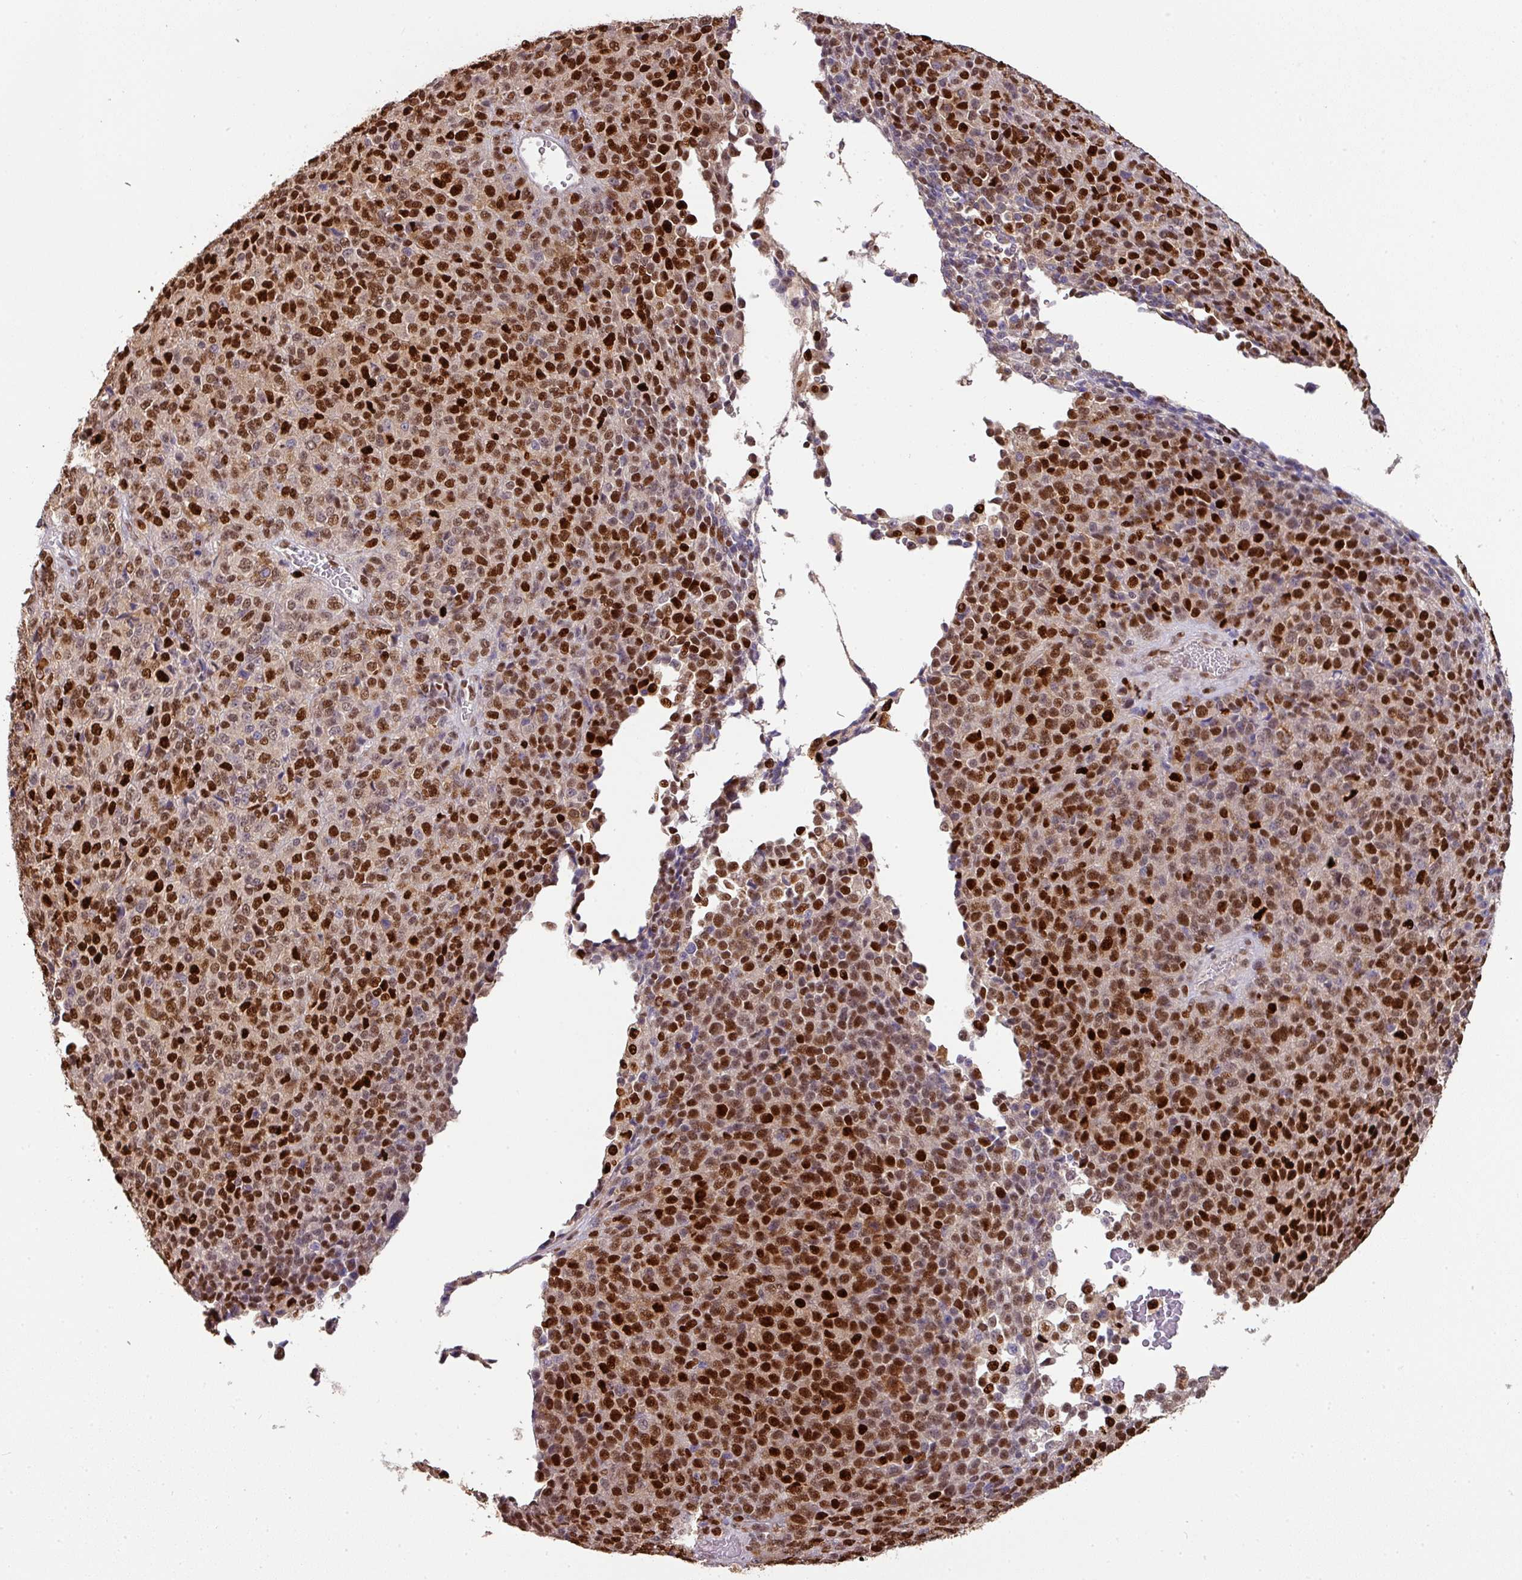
{"staining": {"intensity": "strong", "quantity": ">75%", "location": "nuclear"}, "tissue": "melanoma", "cell_type": "Tumor cells", "image_type": "cancer", "snomed": [{"axis": "morphology", "description": "Malignant melanoma, Metastatic site"}, {"axis": "topography", "description": "Brain"}], "caption": "Human malignant melanoma (metastatic site) stained for a protein (brown) shows strong nuclear positive staining in approximately >75% of tumor cells.", "gene": "SAMHD1", "patient": {"sex": "female", "age": 56}}